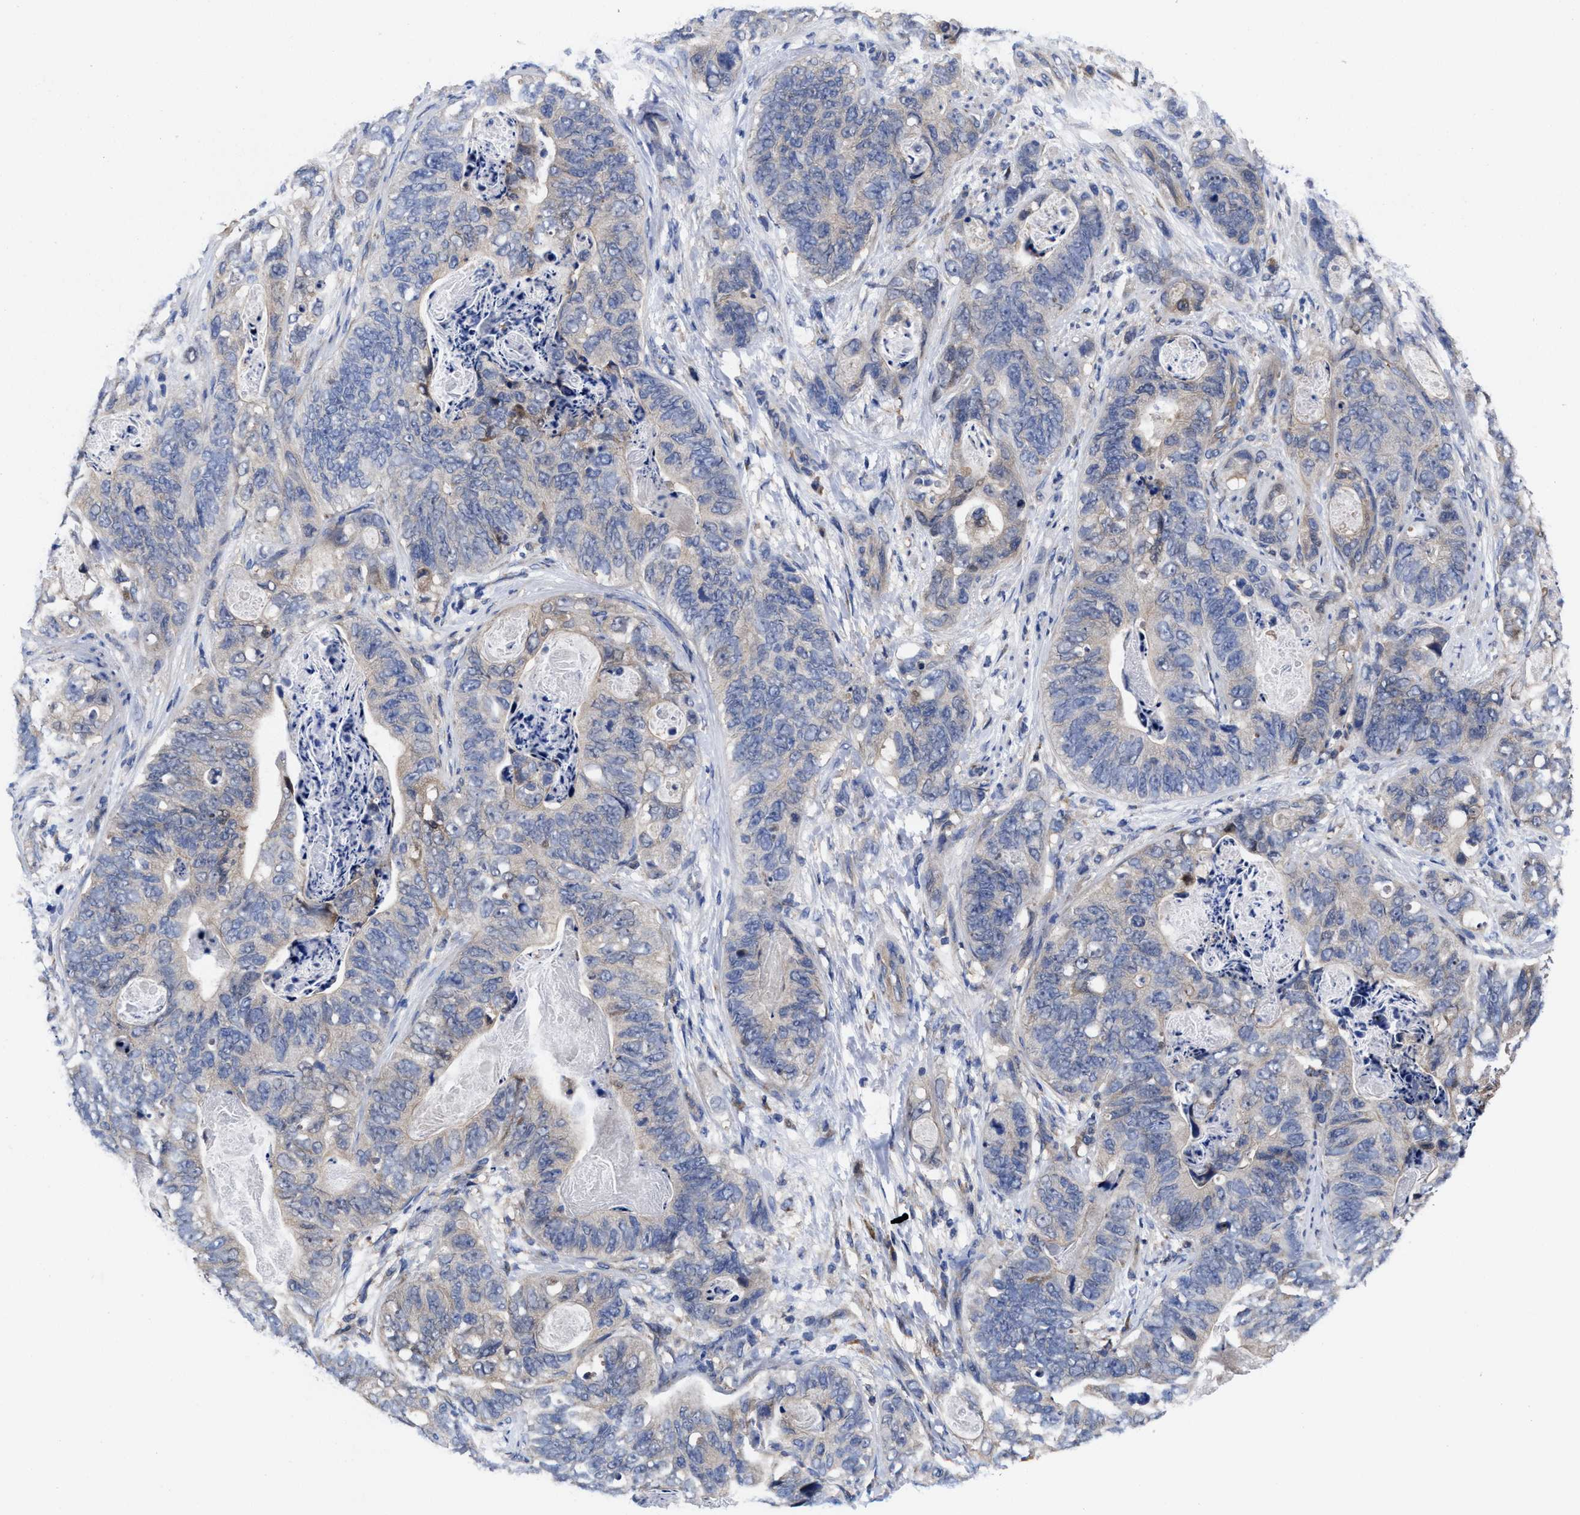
{"staining": {"intensity": "weak", "quantity": "<25%", "location": "cytoplasmic/membranous"}, "tissue": "stomach cancer", "cell_type": "Tumor cells", "image_type": "cancer", "snomed": [{"axis": "morphology", "description": "Adenocarcinoma, NOS"}, {"axis": "topography", "description": "Stomach"}], "caption": "A high-resolution photomicrograph shows immunohistochemistry staining of stomach cancer (adenocarcinoma), which shows no significant expression in tumor cells.", "gene": "TXNDC17", "patient": {"sex": "female", "age": 89}}